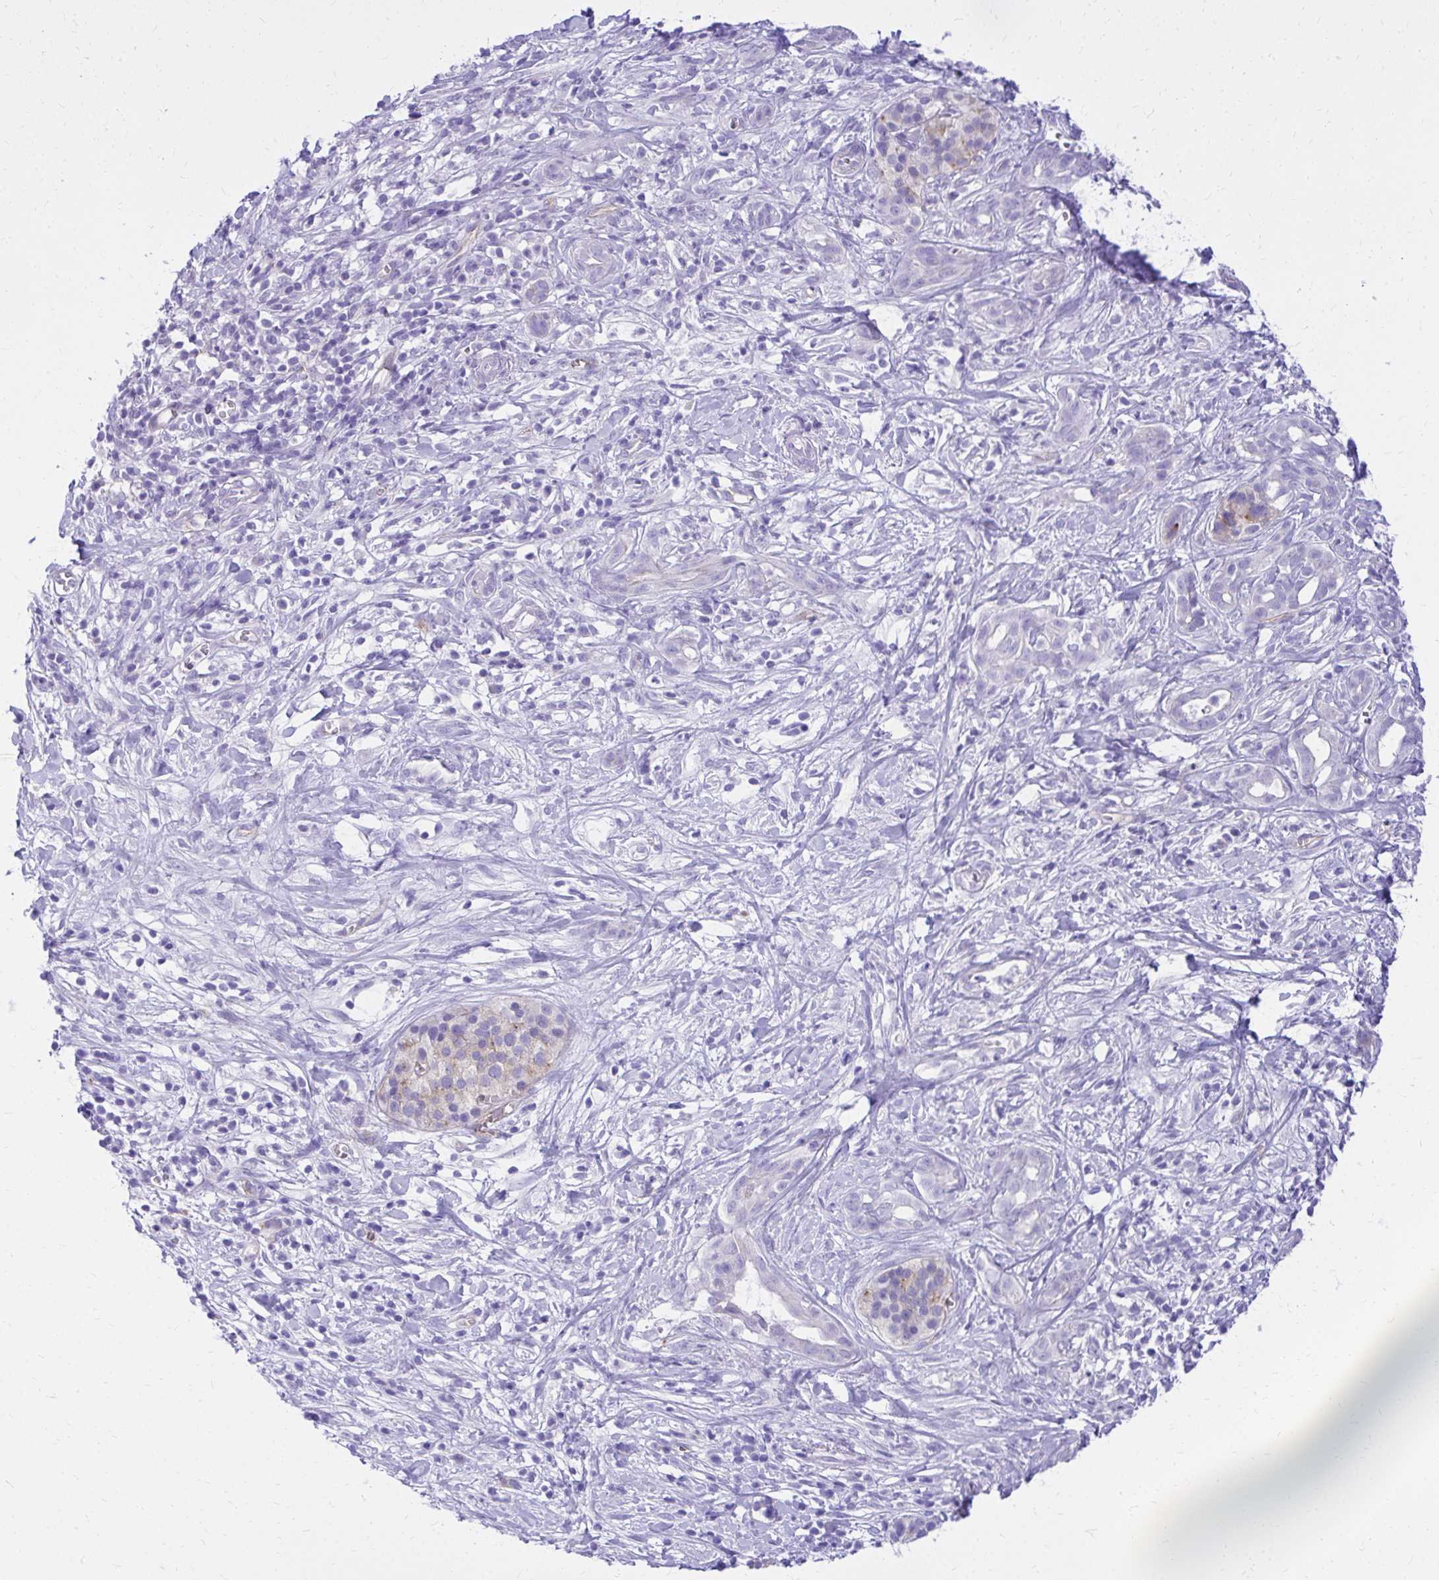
{"staining": {"intensity": "negative", "quantity": "none", "location": "none"}, "tissue": "pancreatic cancer", "cell_type": "Tumor cells", "image_type": "cancer", "snomed": [{"axis": "morphology", "description": "Adenocarcinoma, NOS"}, {"axis": "topography", "description": "Pancreas"}], "caption": "A photomicrograph of adenocarcinoma (pancreatic) stained for a protein demonstrates no brown staining in tumor cells.", "gene": "PELI3", "patient": {"sex": "male", "age": 61}}